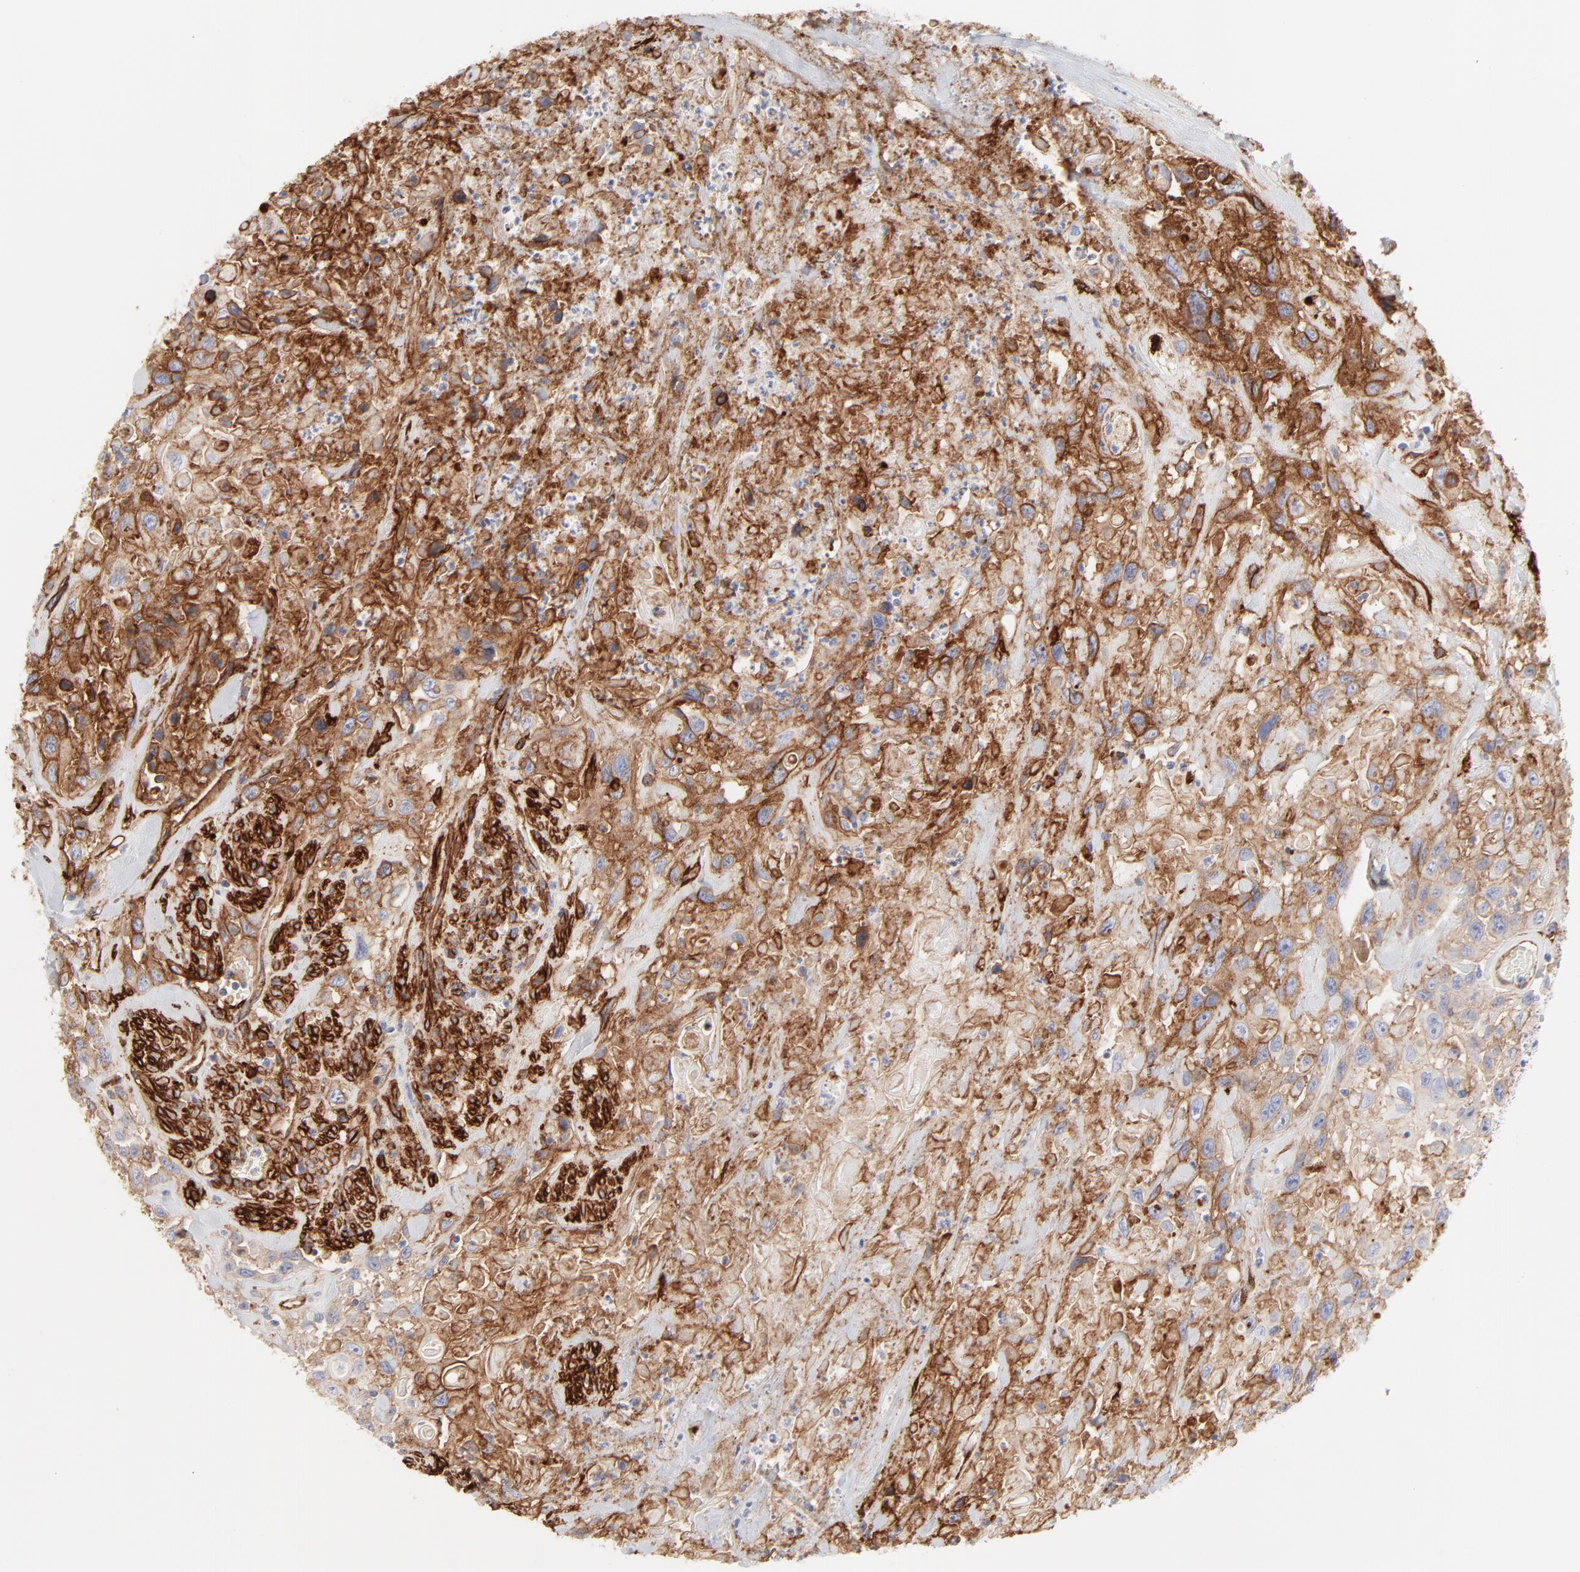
{"staining": {"intensity": "moderate", "quantity": "25%-75%", "location": "cytoplasmic/membranous"}, "tissue": "urothelial cancer", "cell_type": "Tumor cells", "image_type": "cancer", "snomed": [{"axis": "morphology", "description": "Urothelial carcinoma, High grade"}, {"axis": "topography", "description": "Urinary bladder"}], "caption": "There is medium levels of moderate cytoplasmic/membranous expression in tumor cells of urothelial carcinoma (high-grade), as demonstrated by immunohistochemical staining (brown color).", "gene": "ITGA5", "patient": {"sex": "female", "age": 84}}